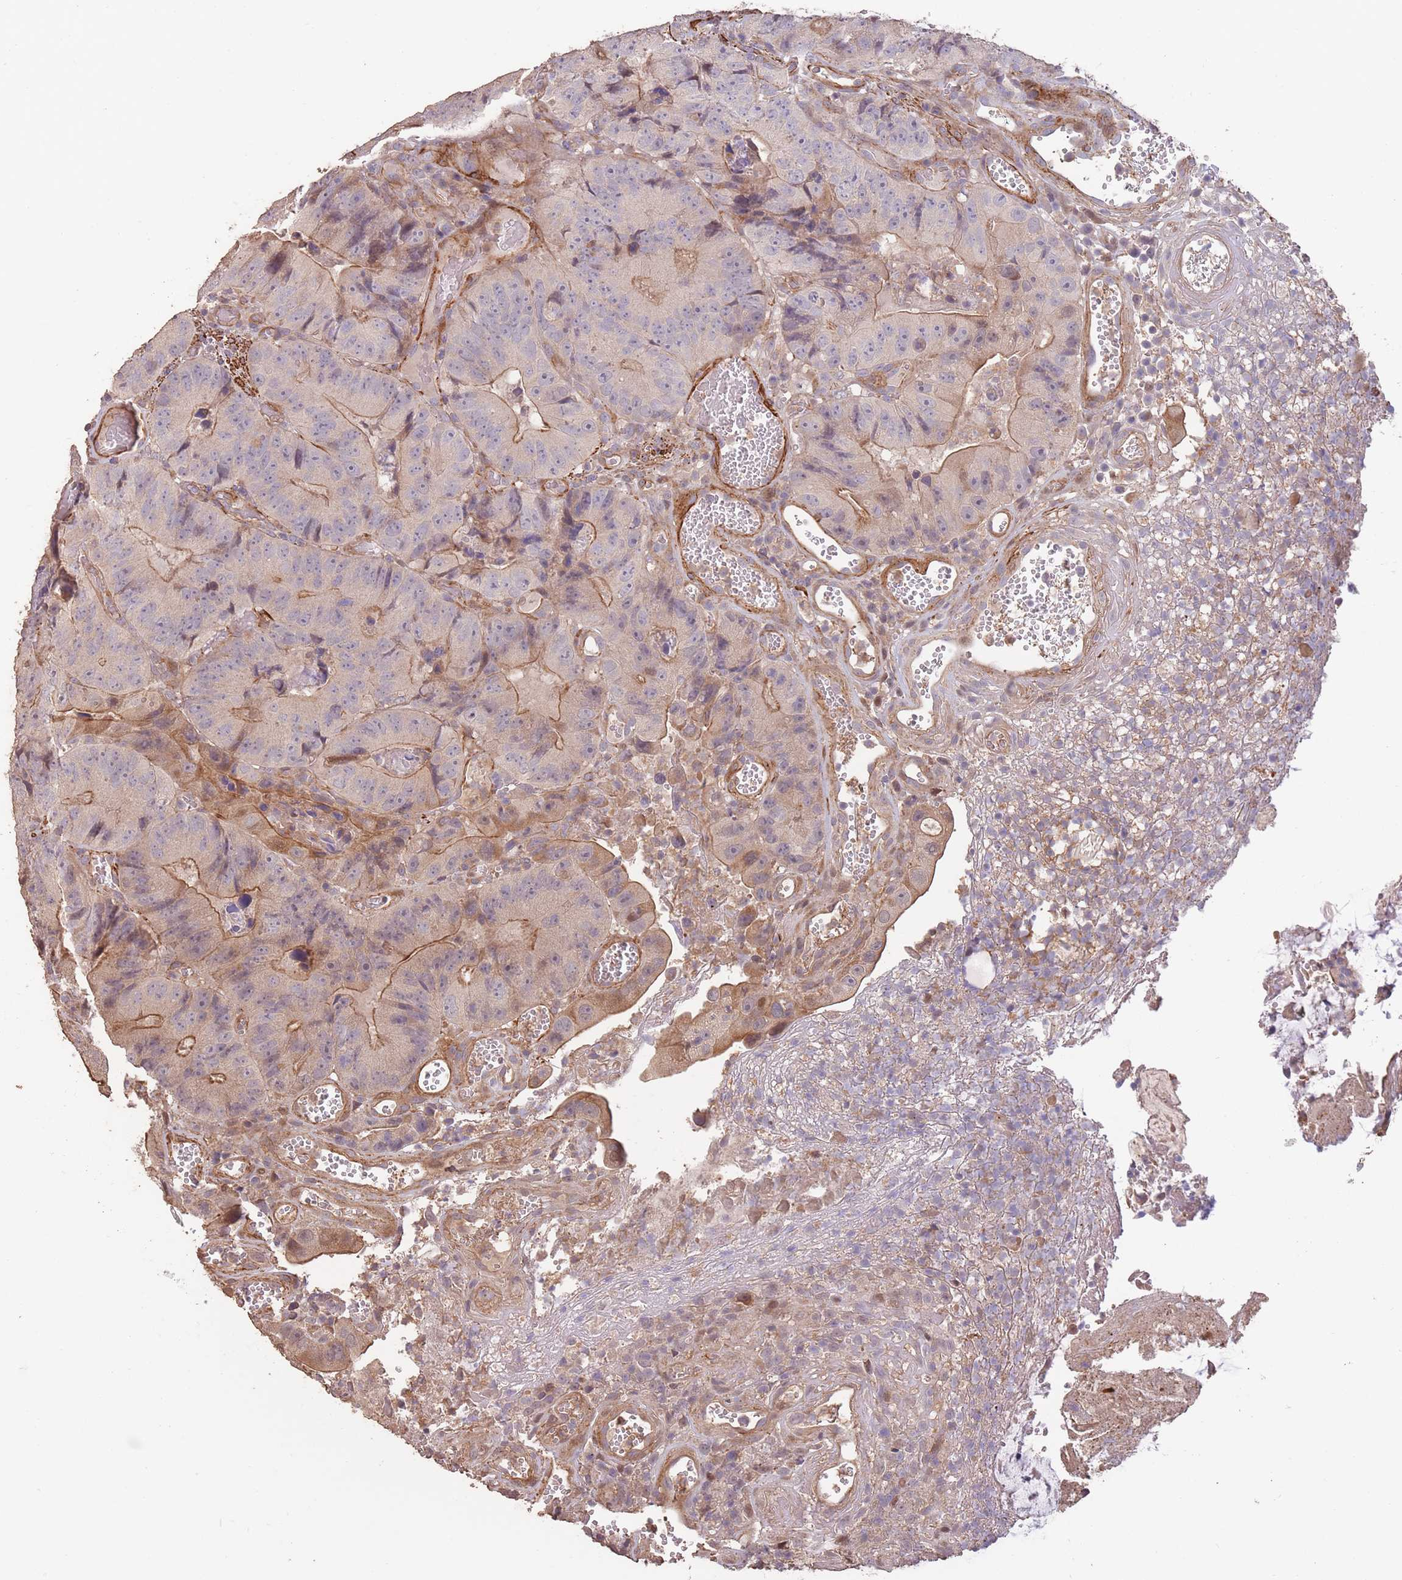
{"staining": {"intensity": "moderate", "quantity": "<25%", "location": "cytoplasmic/membranous"}, "tissue": "colorectal cancer", "cell_type": "Tumor cells", "image_type": "cancer", "snomed": [{"axis": "morphology", "description": "Adenocarcinoma, NOS"}, {"axis": "topography", "description": "Colon"}], "caption": "Immunohistochemical staining of colorectal adenocarcinoma shows moderate cytoplasmic/membranous protein expression in approximately <25% of tumor cells.", "gene": "NLRC4", "patient": {"sex": "female", "age": 86}}